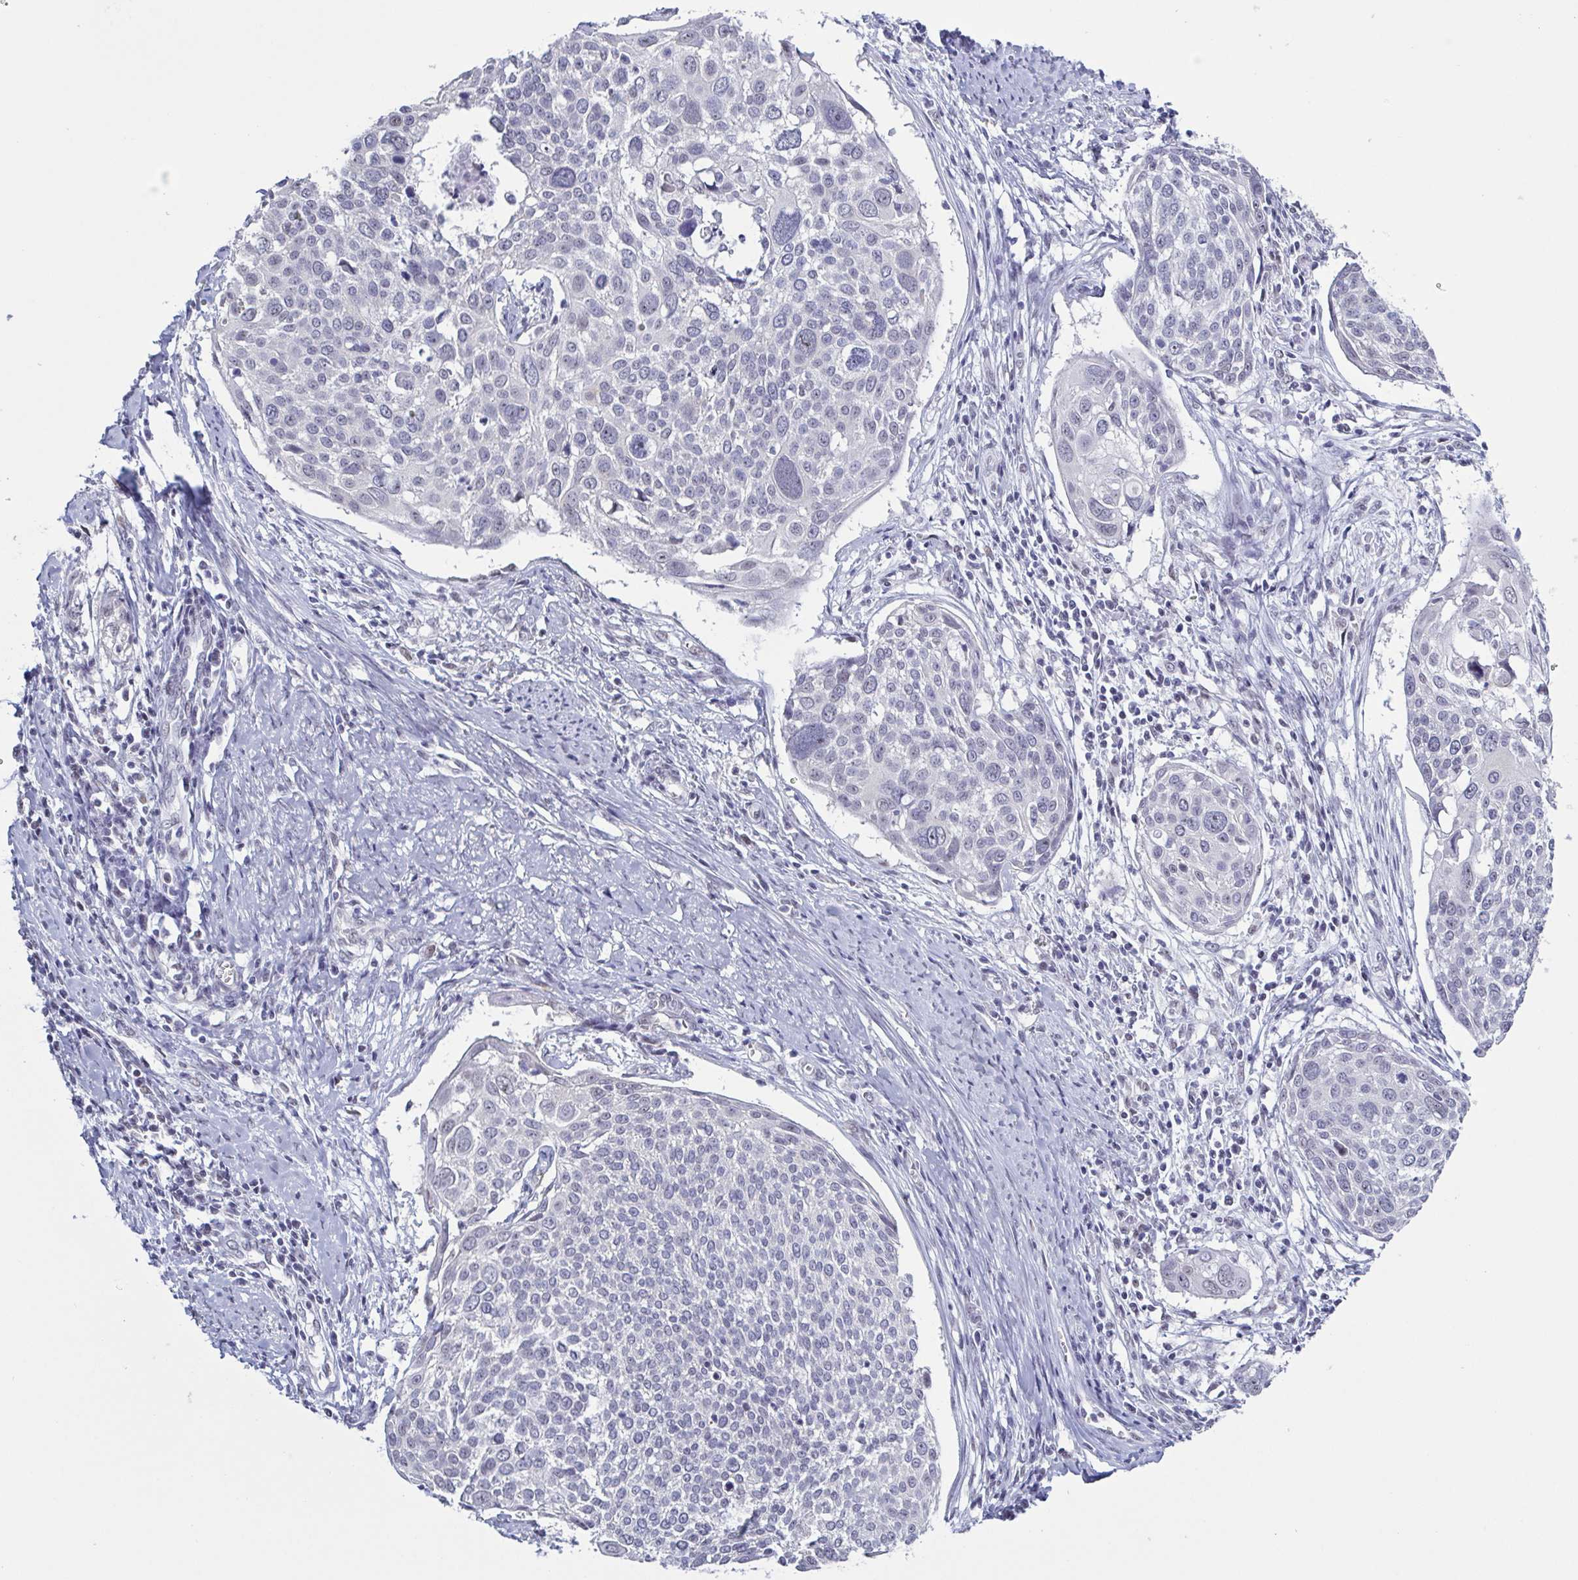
{"staining": {"intensity": "negative", "quantity": "none", "location": "none"}, "tissue": "cervical cancer", "cell_type": "Tumor cells", "image_type": "cancer", "snomed": [{"axis": "morphology", "description": "Squamous cell carcinoma, NOS"}, {"axis": "topography", "description": "Cervix"}], "caption": "Immunohistochemistry (IHC) micrograph of cervical cancer (squamous cell carcinoma) stained for a protein (brown), which exhibits no positivity in tumor cells.", "gene": "TMEM92", "patient": {"sex": "female", "age": 39}}